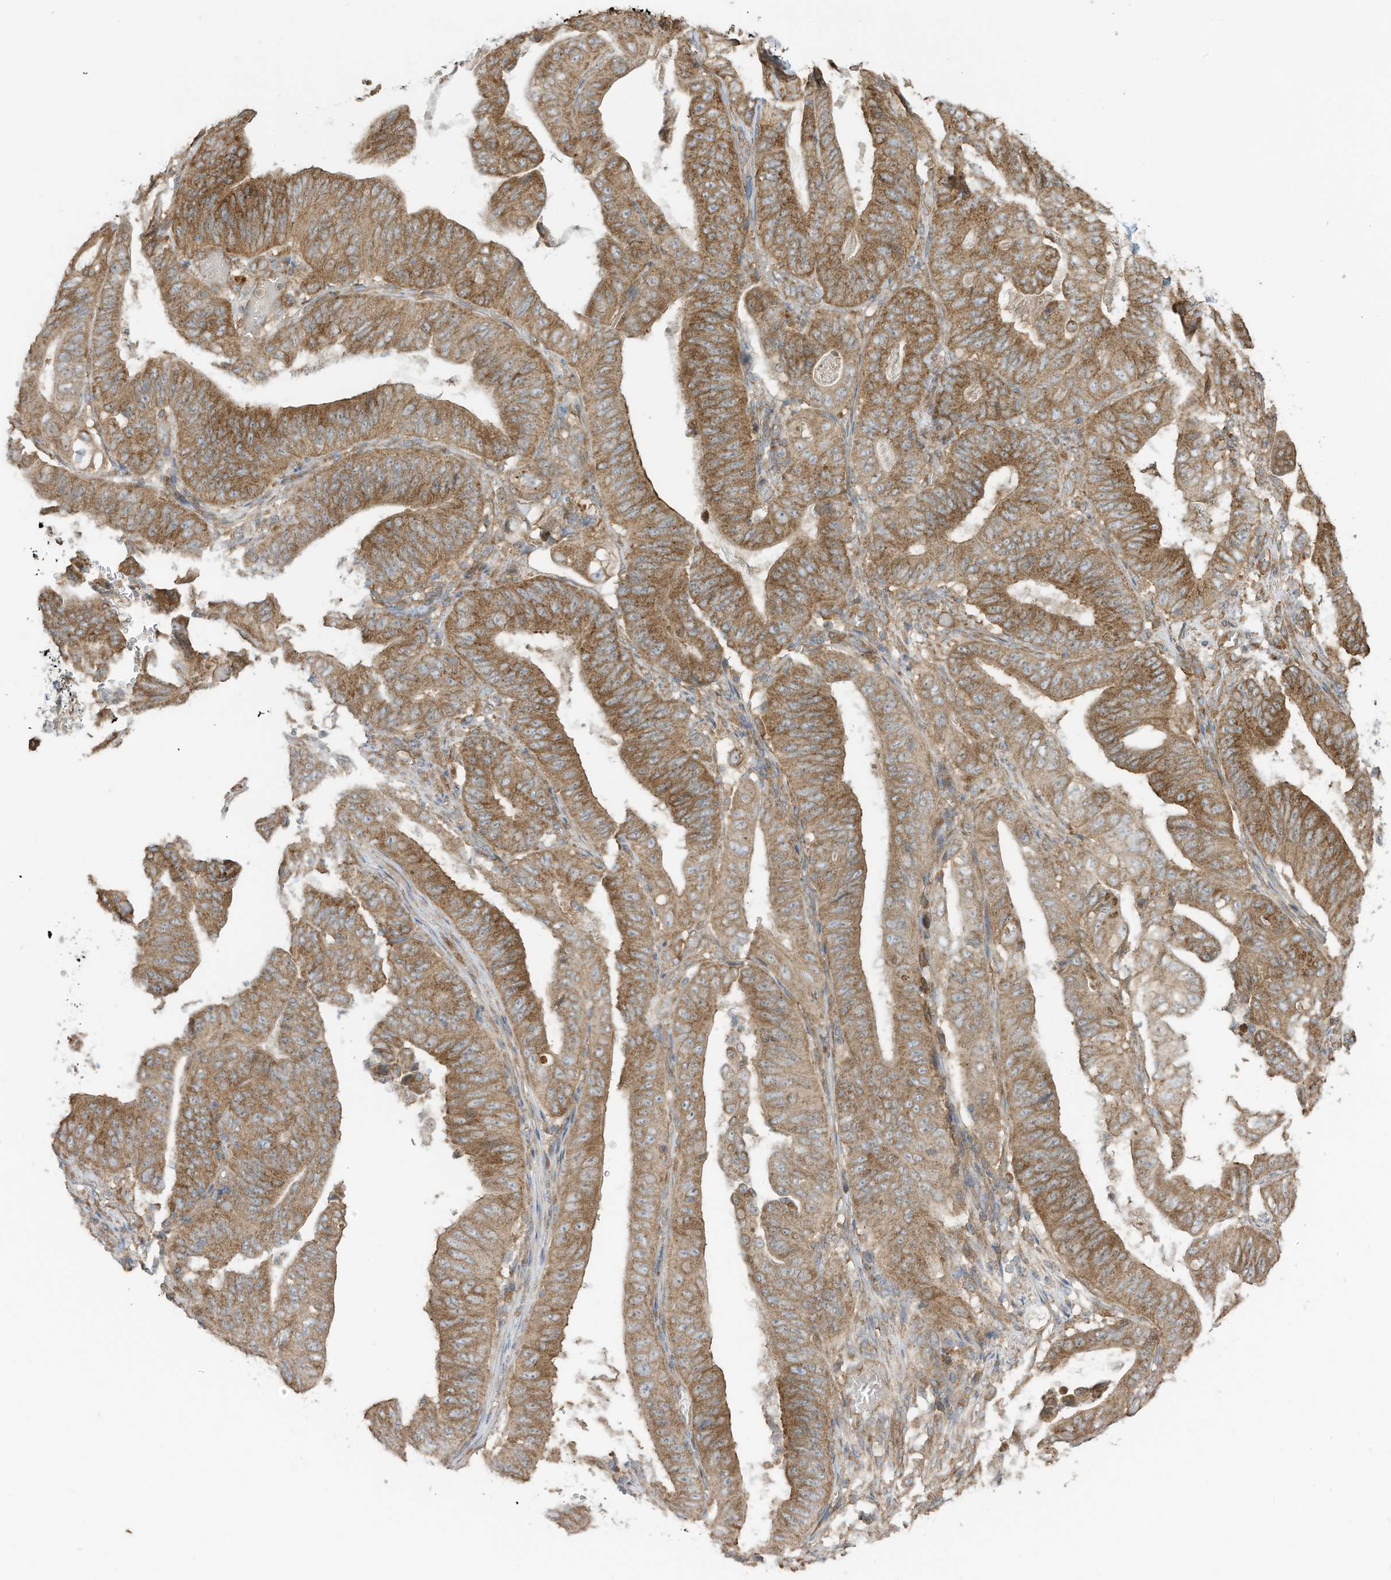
{"staining": {"intensity": "moderate", "quantity": ">75%", "location": "cytoplasmic/membranous"}, "tissue": "stomach cancer", "cell_type": "Tumor cells", "image_type": "cancer", "snomed": [{"axis": "morphology", "description": "Adenocarcinoma, NOS"}, {"axis": "topography", "description": "Stomach"}], "caption": "Brown immunohistochemical staining in human stomach cancer (adenocarcinoma) exhibits moderate cytoplasmic/membranous staining in approximately >75% of tumor cells. The staining was performed using DAB to visualize the protein expression in brown, while the nuclei were stained in blue with hematoxylin (Magnification: 20x).", "gene": "CGAS", "patient": {"sex": "female", "age": 73}}